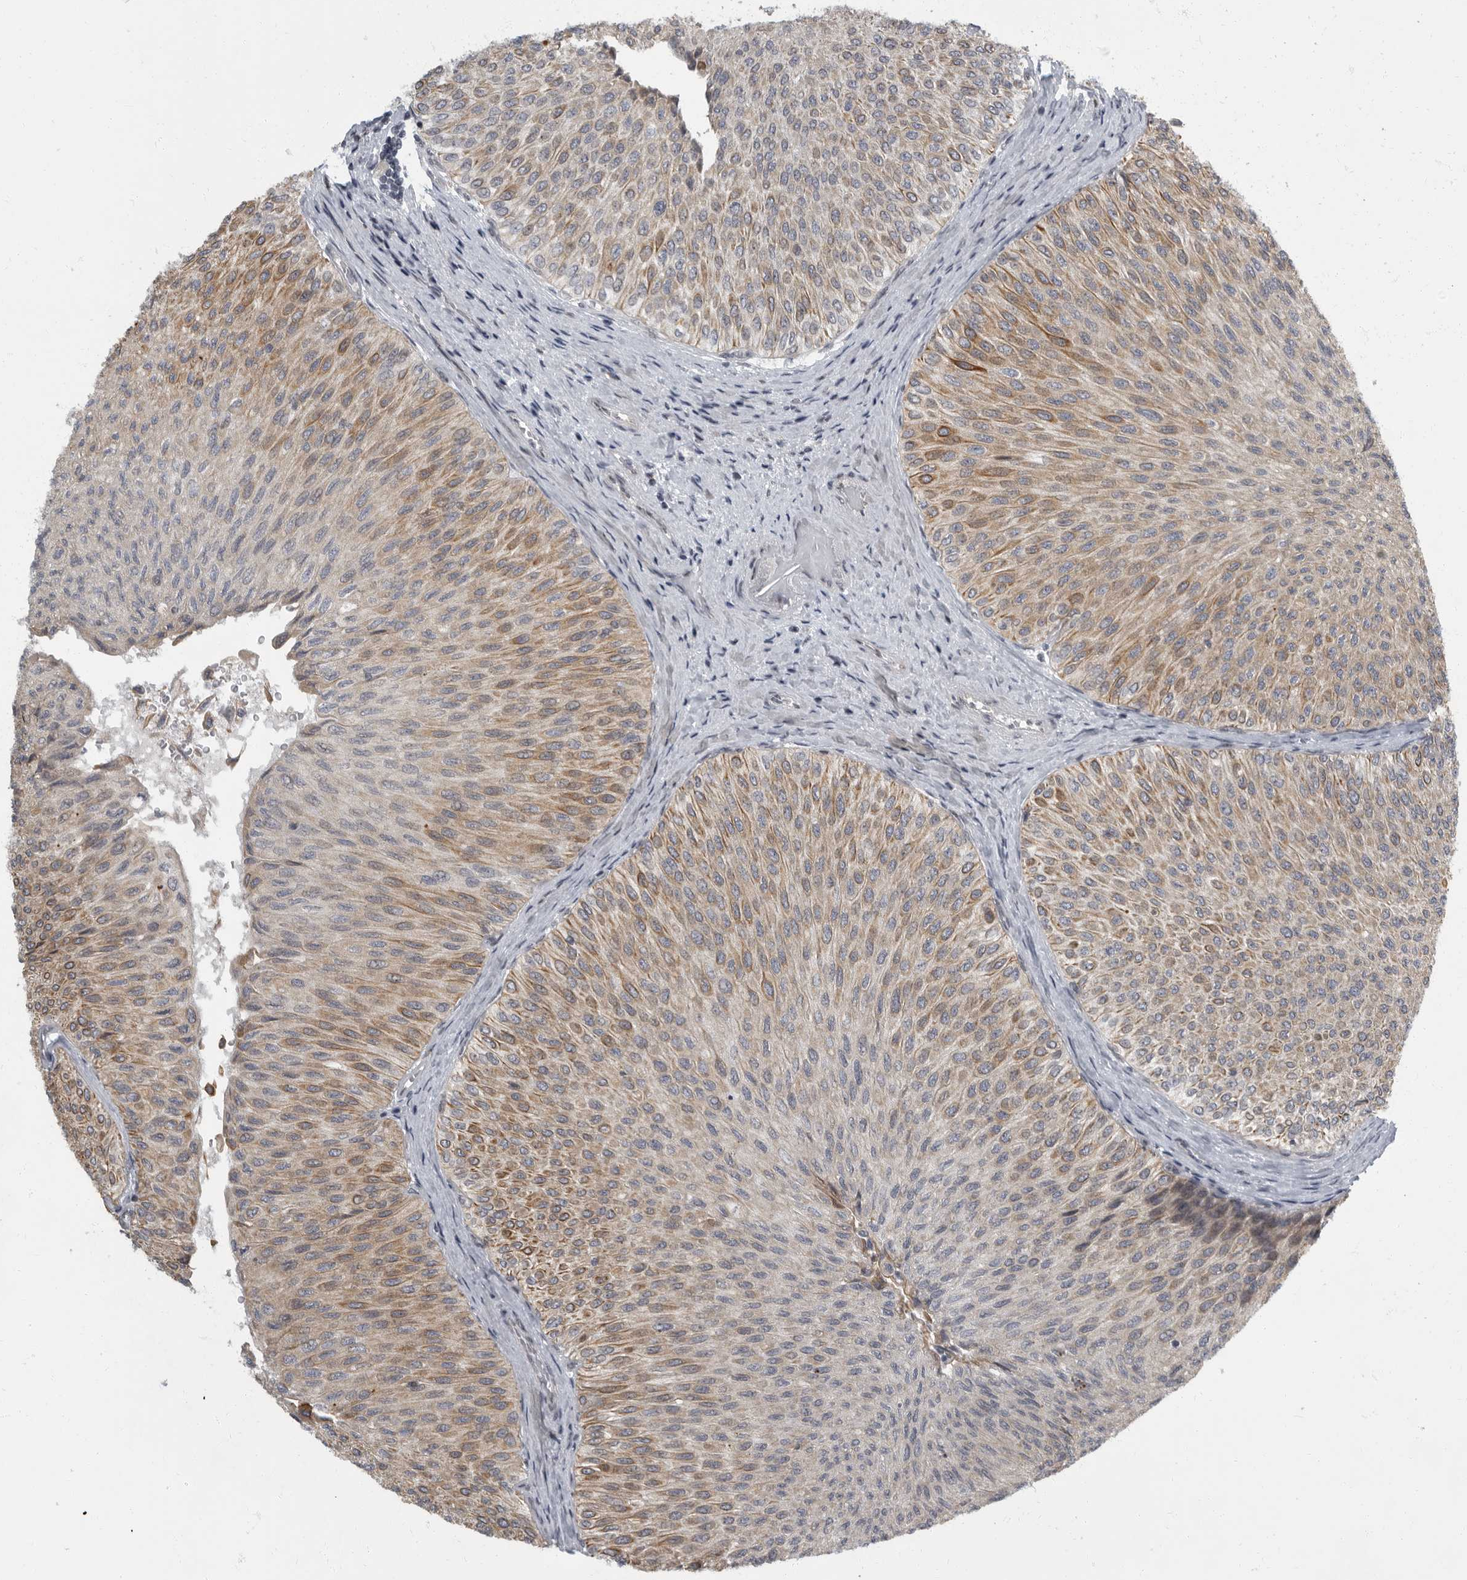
{"staining": {"intensity": "moderate", "quantity": "25%-75%", "location": "cytoplasmic/membranous"}, "tissue": "urothelial cancer", "cell_type": "Tumor cells", "image_type": "cancer", "snomed": [{"axis": "morphology", "description": "Urothelial carcinoma, Low grade"}, {"axis": "topography", "description": "Urinary bladder"}], "caption": "A brown stain labels moderate cytoplasmic/membranous staining of a protein in low-grade urothelial carcinoma tumor cells.", "gene": "EVI5", "patient": {"sex": "male", "age": 78}}